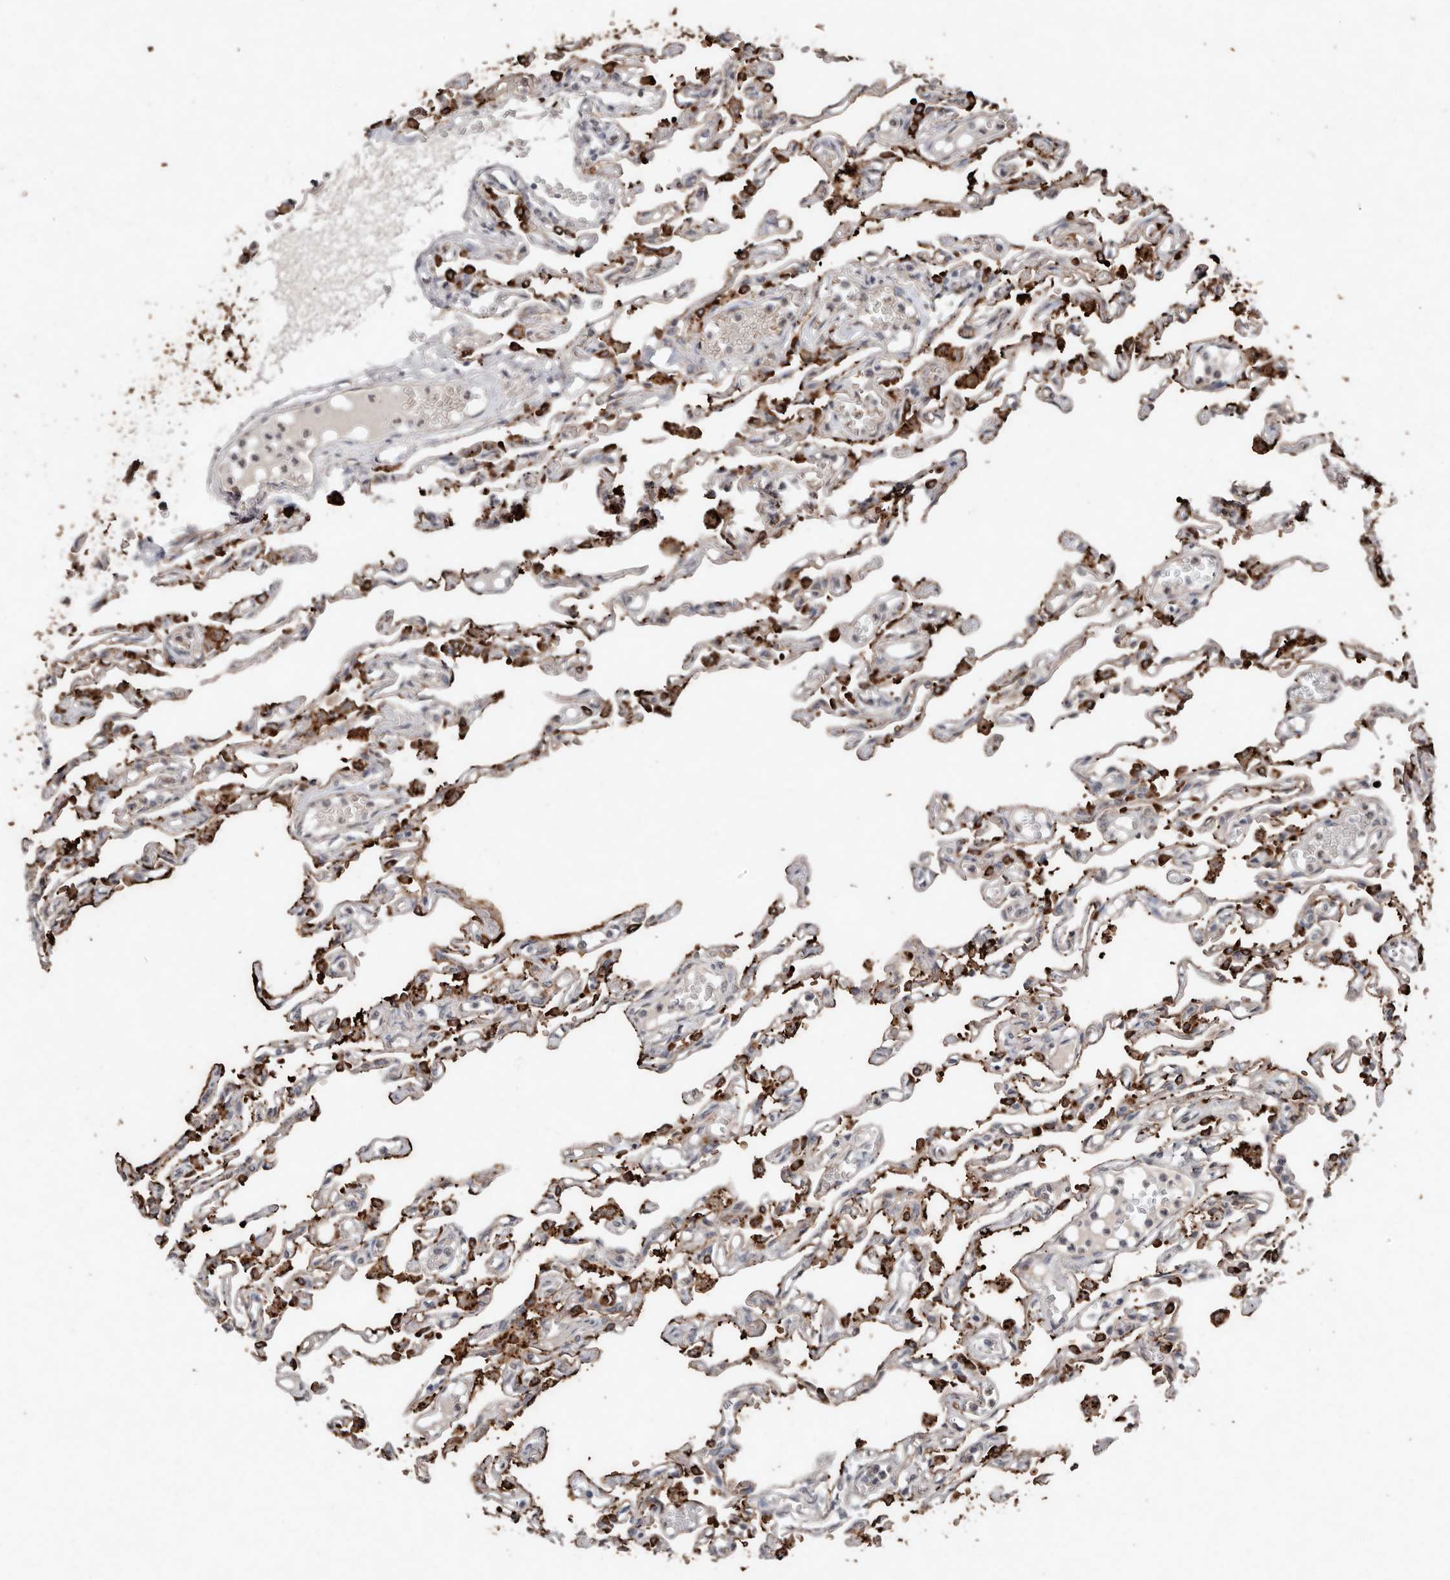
{"staining": {"intensity": "strong", "quantity": "25%-75%", "location": "cytoplasmic/membranous"}, "tissue": "lung", "cell_type": "Alveolar cells", "image_type": "normal", "snomed": [{"axis": "morphology", "description": "Normal tissue, NOS"}, {"axis": "topography", "description": "Lung"}], "caption": "The micrograph exhibits staining of benign lung, revealing strong cytoplasmic/membranous protein expression (brown color) within alveolar cells. (IHC, brightfield microscopy, high magnification).", "gene": "DIP2C", "patient": {"sex": "male", "age": 21}}